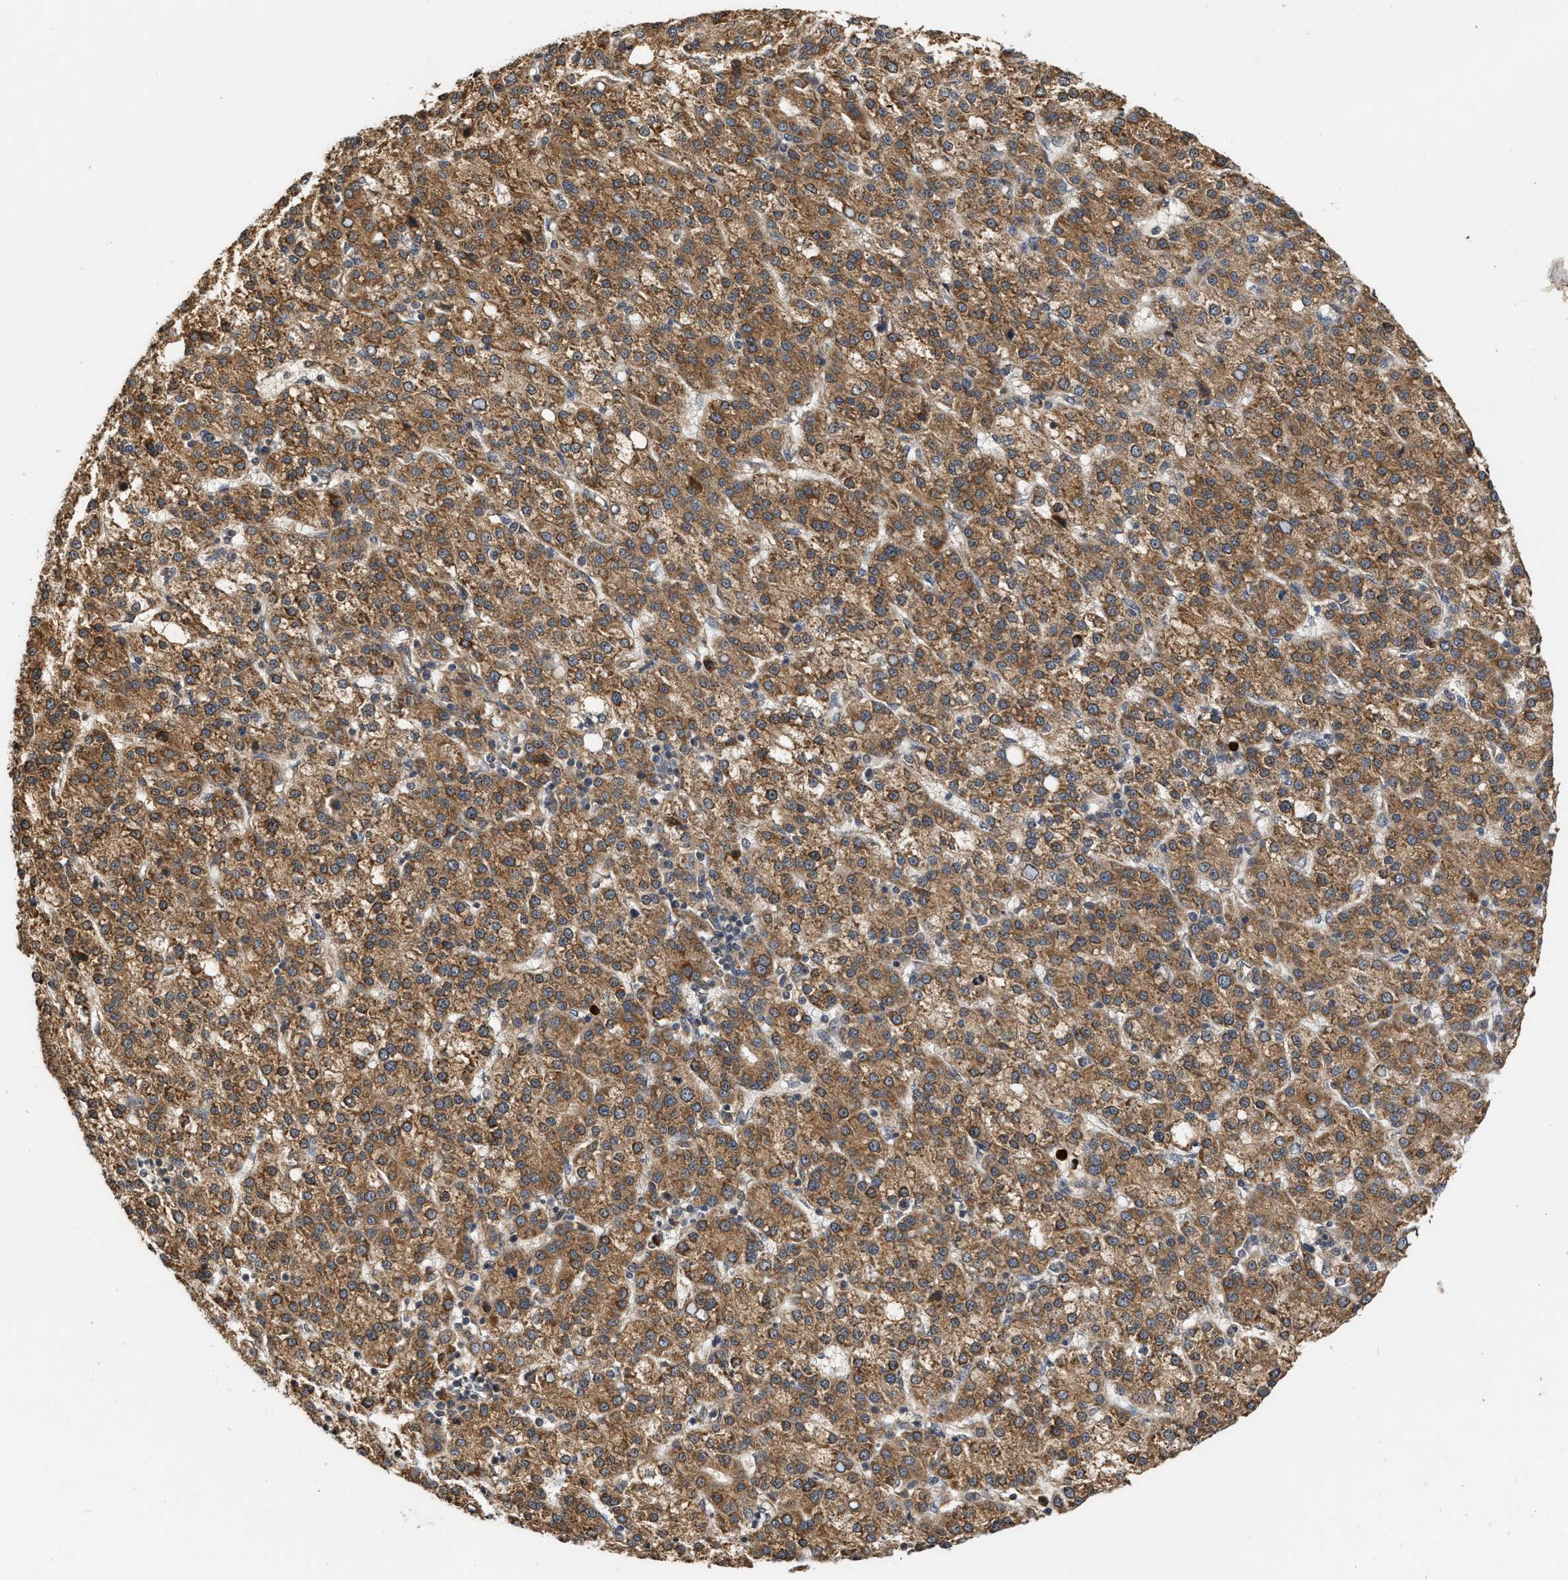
{"staining": {"intensity": "moderate", "quantity": ">75%", "location": "cytoplasmic/membranous"}, "tissue": "liver cancer", "cell_type": "Tumor cells", "image_type": "cancer", "snomed": [{"axis": "morphology", "description": "Carcinoma, Hepatocellular, NOS"}, {"axis": "topography", "description": "Liver"}], "caption": "This is a photomicrograph of immunohistochemistry staining of liver cancer, which shows moderate staining in the cytoplasmic/membranous of tumor cells.", "gene": "SAR1A", "patient": {"sex": "female", "age": 58}}